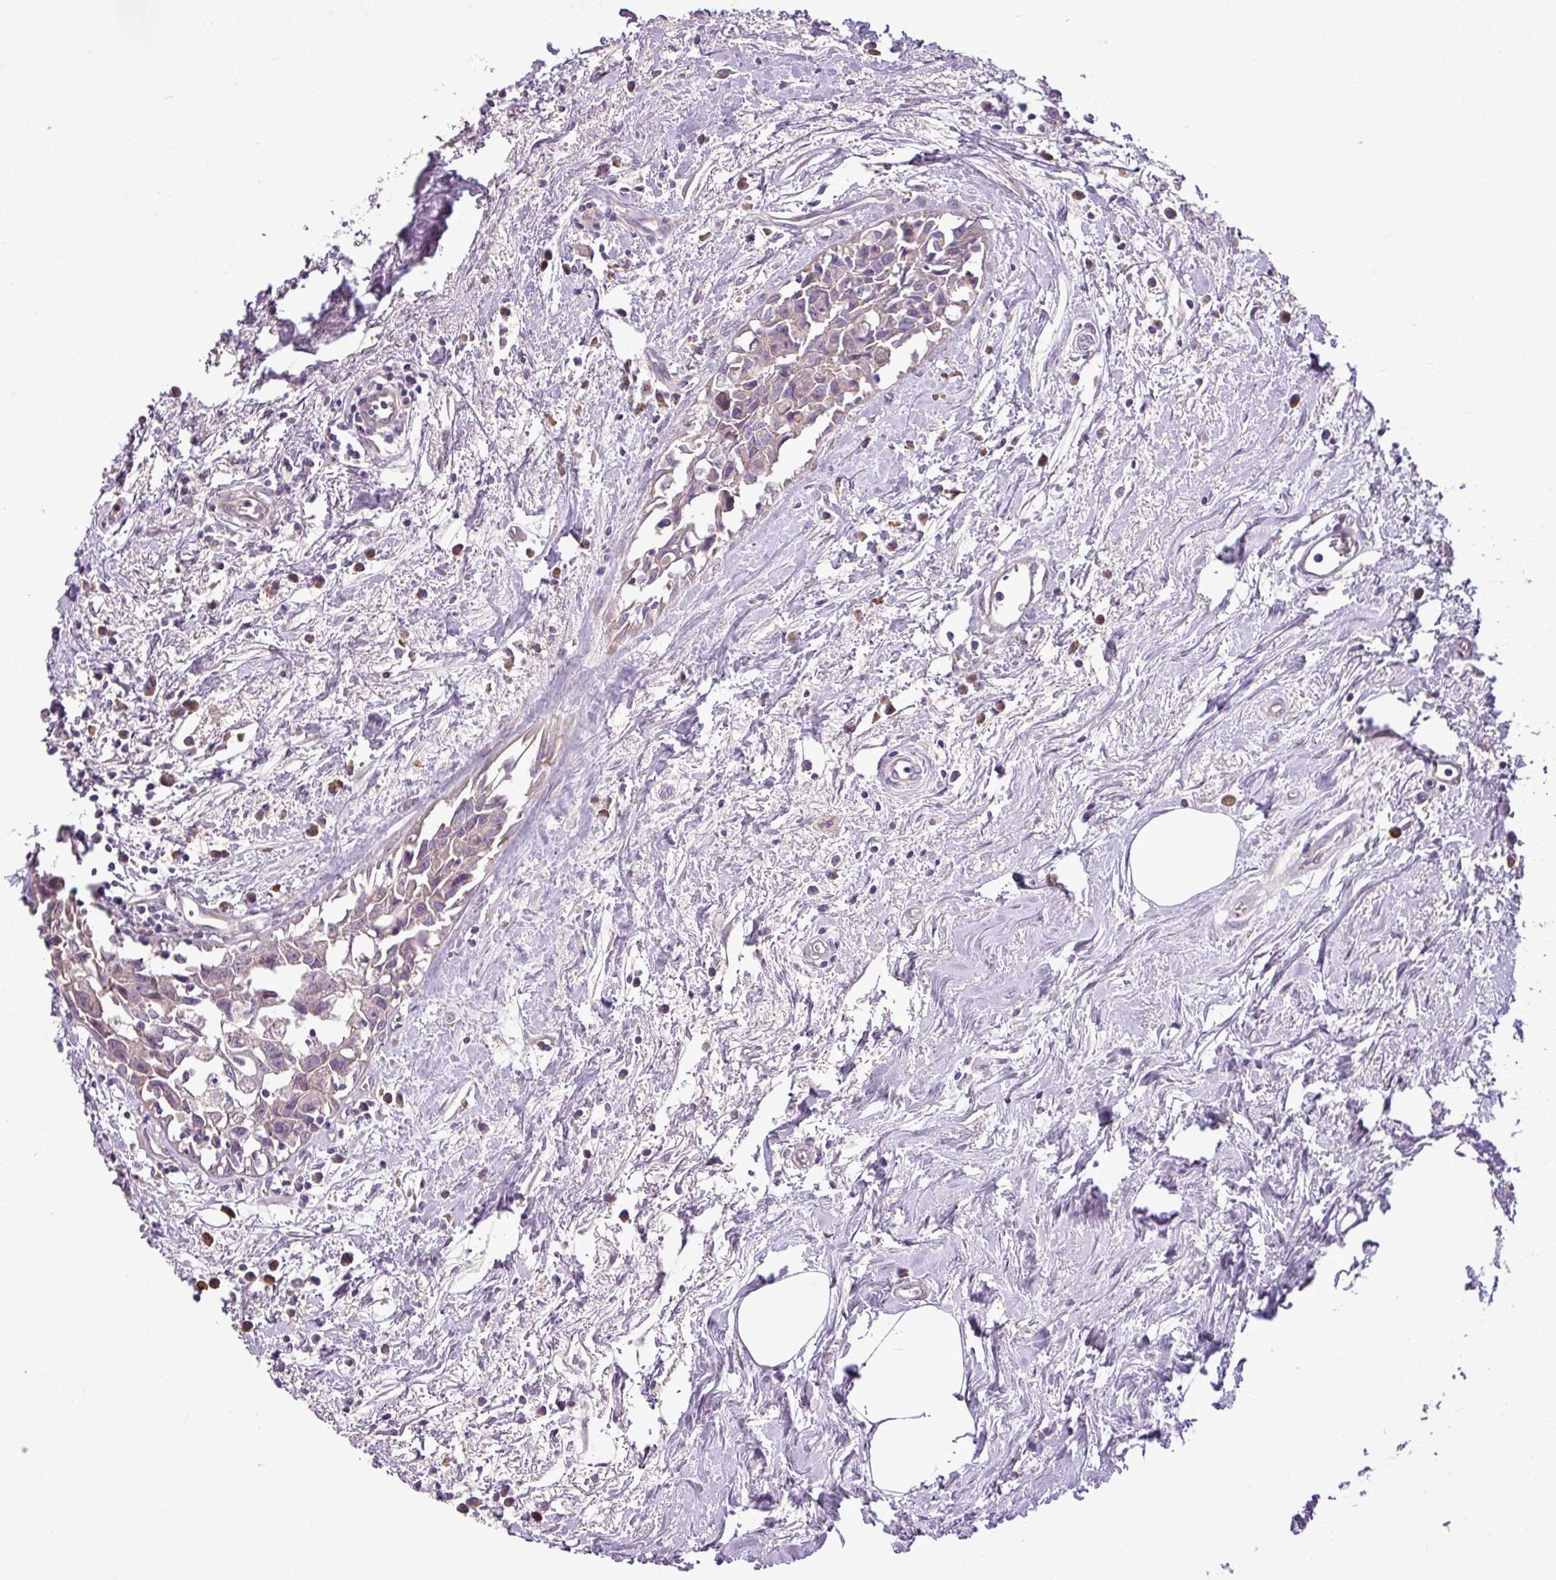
{"staining": {"intensity": "negative", "quantity": "none", "location": "none"}, "tissue": "breast cancer", "cell_type": "Tumor cells", "image_type": "cancer", "snomed": [{"axis": "morphology", "description": "Carcinoma, NOS"}, {"axis": "topography", "description": "Breast"}], "caption": "The histopathology image exhibits no significant staining in tumor cells of carcinoma (breast).", "gene": "MOCS3", "patient": {"sex": "female", "age": 60}}